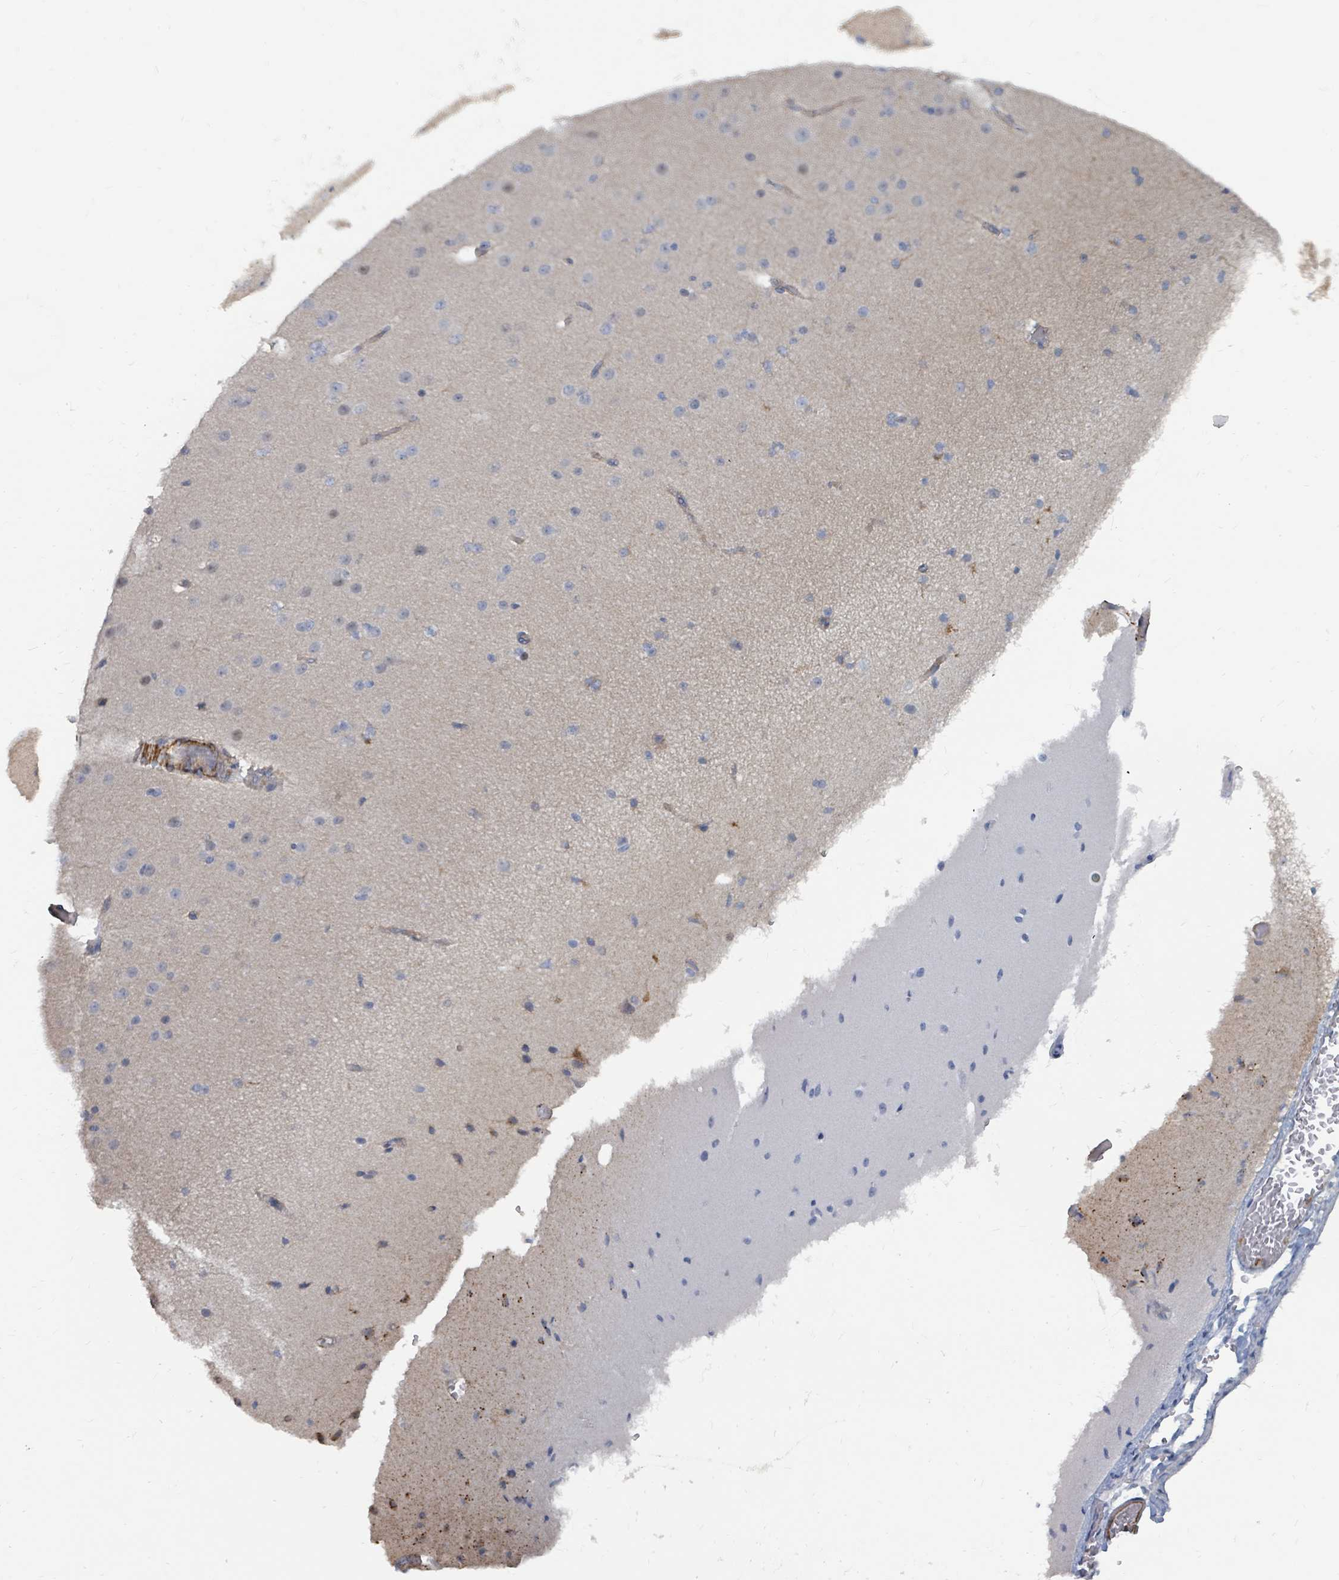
{"staining": {"intensity": "weak", "quantity": "25%-75%", "location": "cytoplasmic/membranous"}, "tissue": "cerebral cortex", "cell_type": "Endothelial cells", "image_type": "normal", "snomed": [{"axis": "morphology", "description": "Normal tissue, NOS"}, {"axis": "morphology", "description": "Developmental malformation"}, {"axis": "topography", "description": "Cerebral cortex"}], "caption": "This histopathology image displays IHC staining of normal cerebral cortex, with low weak cytoplasmic/membranous expression in about 25%-75% of endothelial cells.", "gene": "ARGFX", "patient": {"sex": "female", "age": 30}}